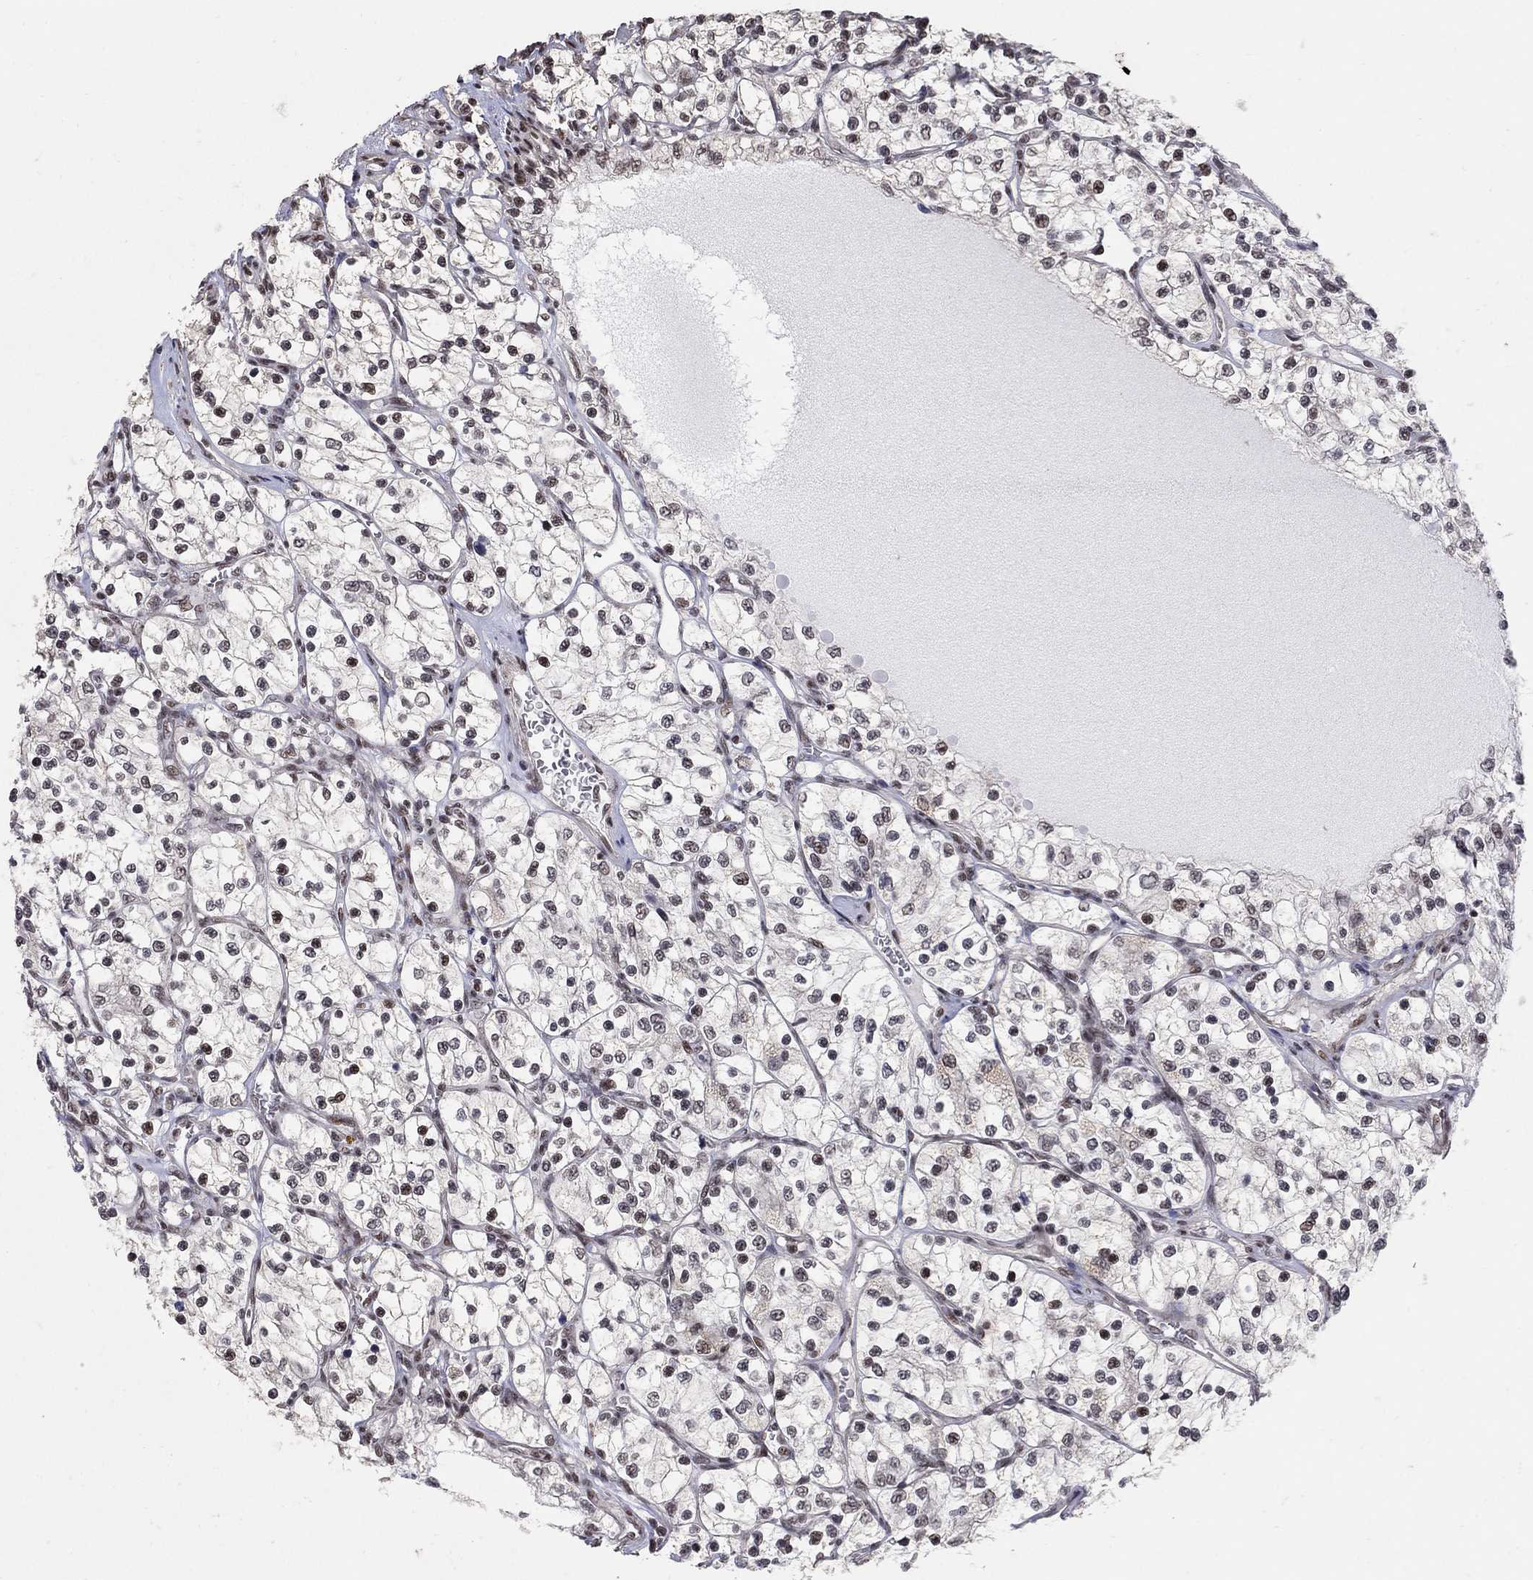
{"staining": {"intensity": "weak", "quantity": "25%-75%", "location": "nuclear"}, "tissue": "renal cancer", "cell_type": "Tumor cells", "image_type": "cancer", "snomed": [{"axis": "morphology", "description": "Adenocarcinoma, NOS"}, {"axis": "topography", "description": "Kidney"}], "caption": "High-power microscopy captured an IHC micrograph of renal cancer, revealing weak nuclear expression in about 25%-75% of tumor cells. The staining is performed using DAB brown chromogen to label protein expression. The nuclei are counter-stained blue using hematoxylin.", "gene": "PNISR", "patient": {"sex": "female", "age": 69}}